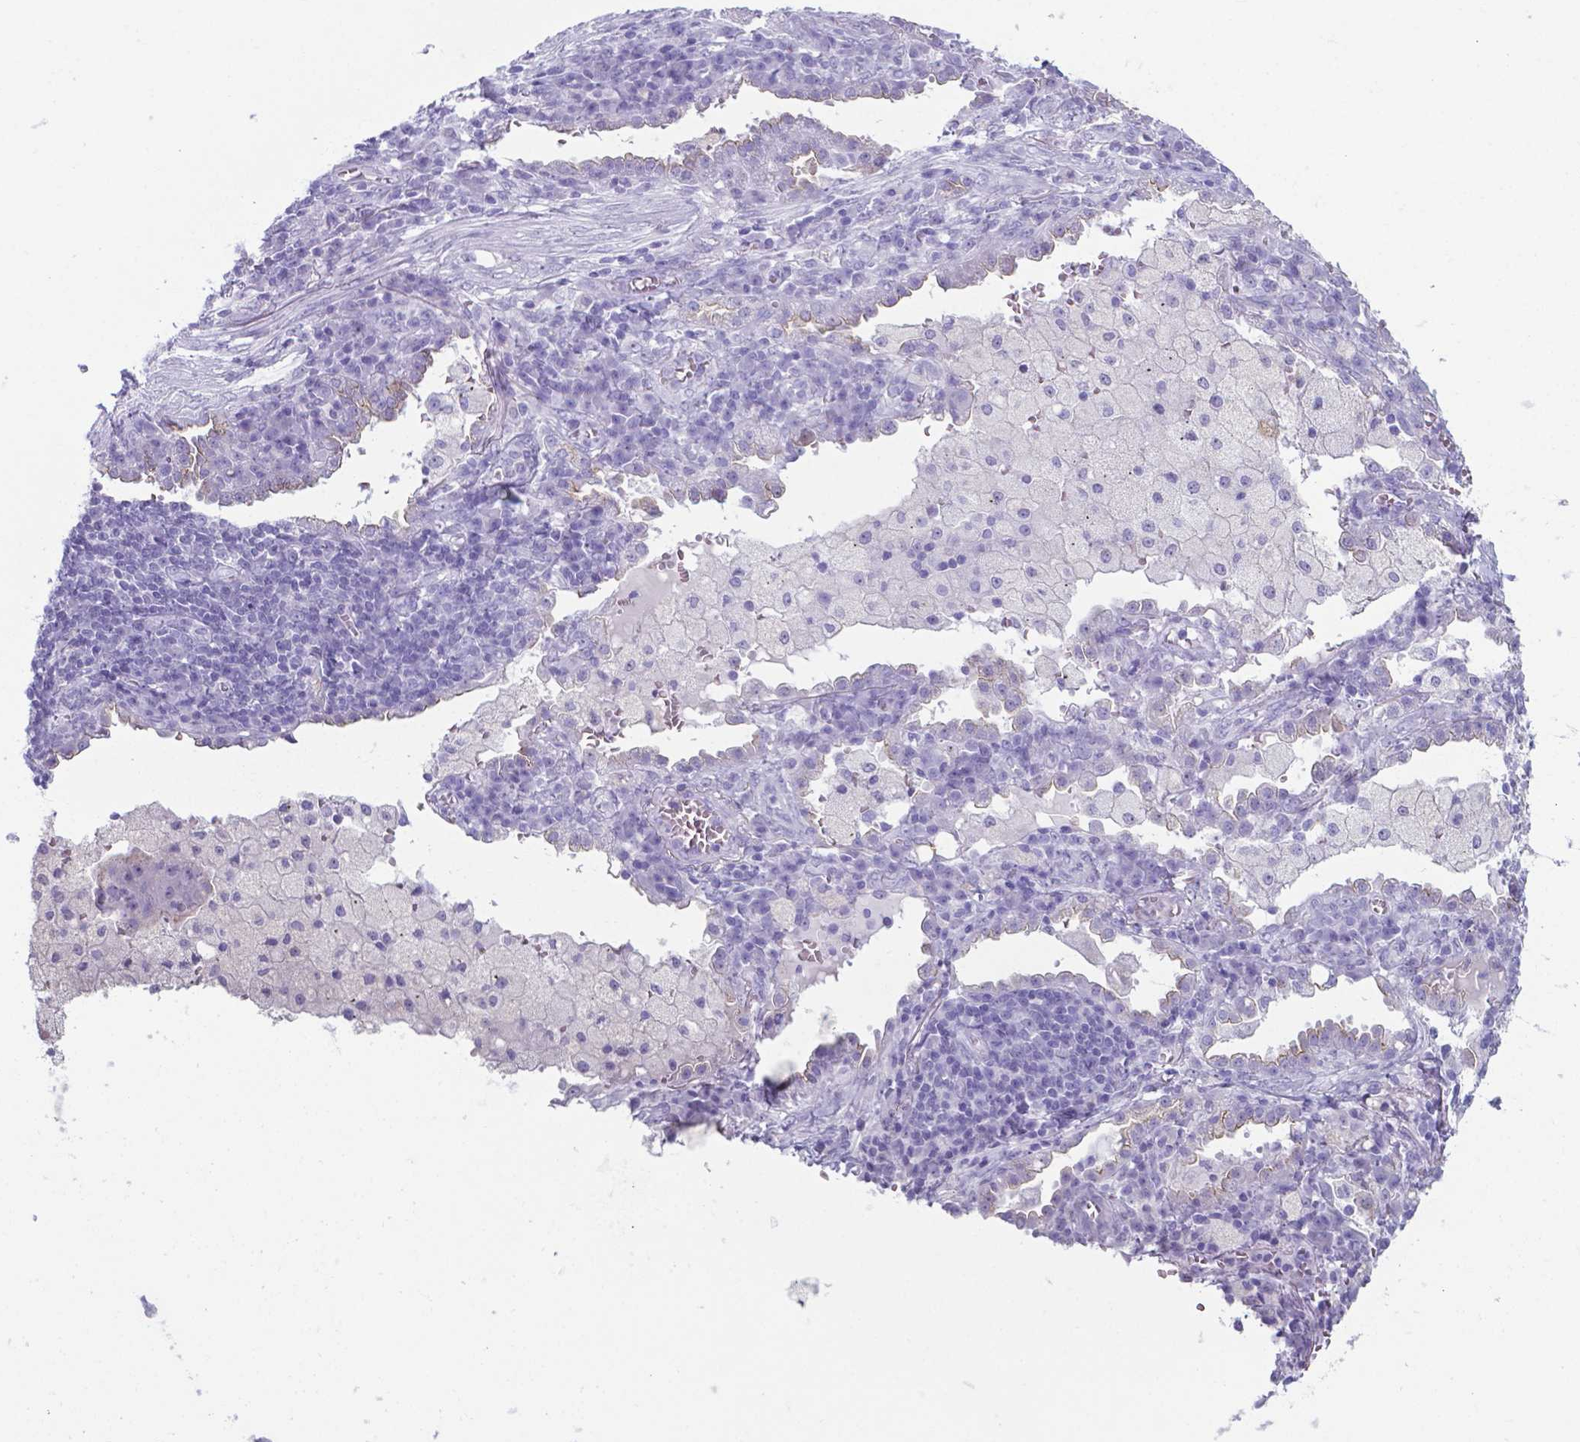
{"staining": {"intensity": "moderate", "quantity": "25%-75%", "location": "cytoplasmic/membranous"}, "tissue": "lung cancer", "cell_type": "Tumor cells", "image_type": "cancer", "snomed": [{"axis": "morphology", "description": "Adenocarcinoma, NOS"}, {"axis": "topography", "description": "Lung"}], "caption": "IHC histopathology image of neoplastic tissue: lung cancer (adenocarcinoma) stained using immunohistochemistry shows medium levels of moderate protein expression localized specifically in the cytoplasmic/membranous of tumor cells, appearing as a cytoplasmic/membranous brown color.", "gene": "AP5B1", "patient": {"sex": "male", "age": 57}}